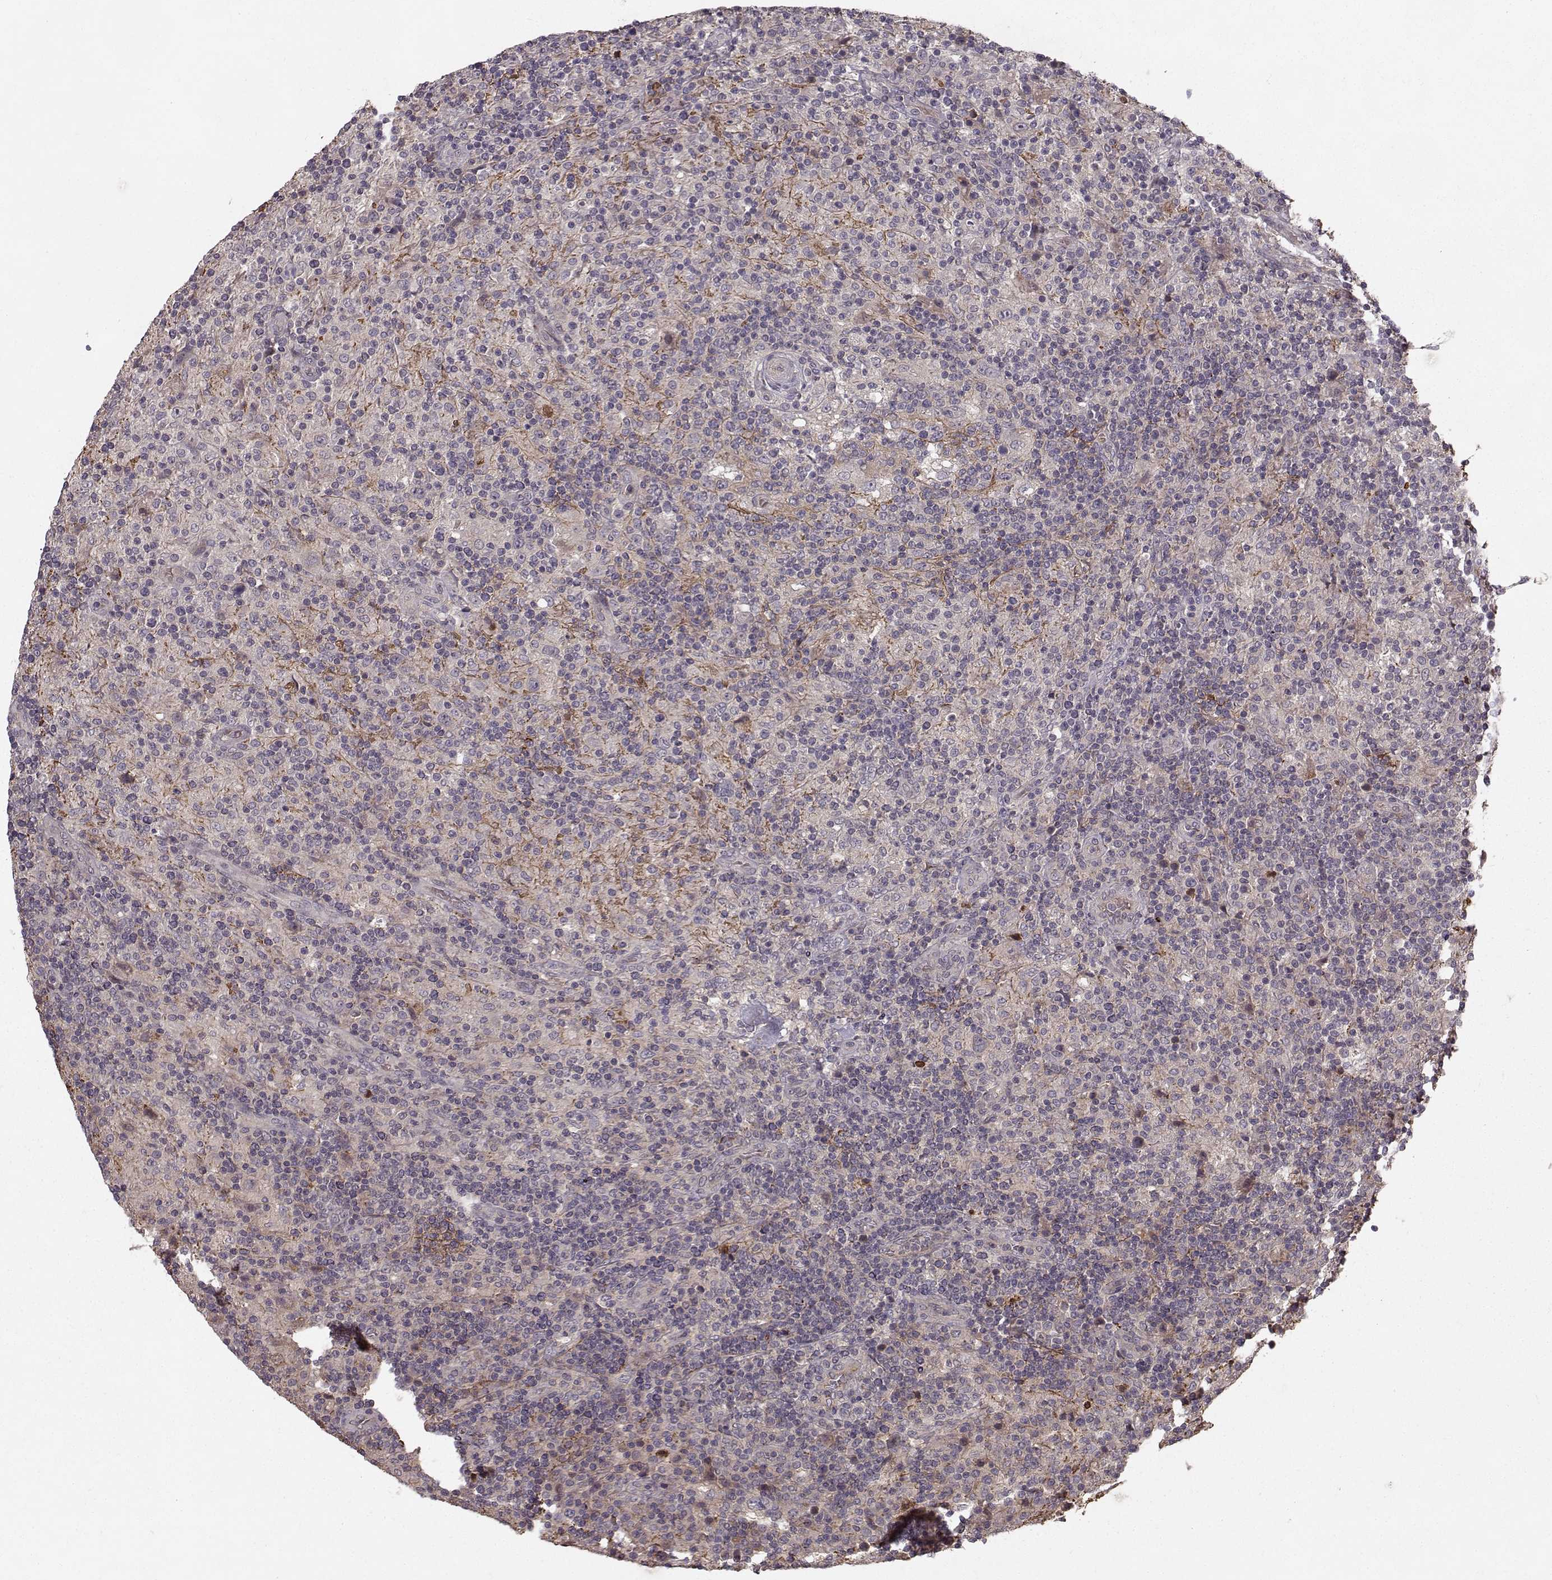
{"staining": {"intensity": "negative", "quantity": "none", "location": "none"}, "tissue": "lymphoma", "cell_type": "Tumor cells", "image_type": "cancer", "snomed": [{"axis": "morphology", "description": "Hodgkin's disease, NOS"}, {"axis": "topography", "description": "Lymph node"}], "caption": "Immunohistochemical staining of Hodgkin's disease demonstrates no significant positivity in tumor cells.", "gene": "WNT6", "patient": {"sex": "male", "age": 70}}